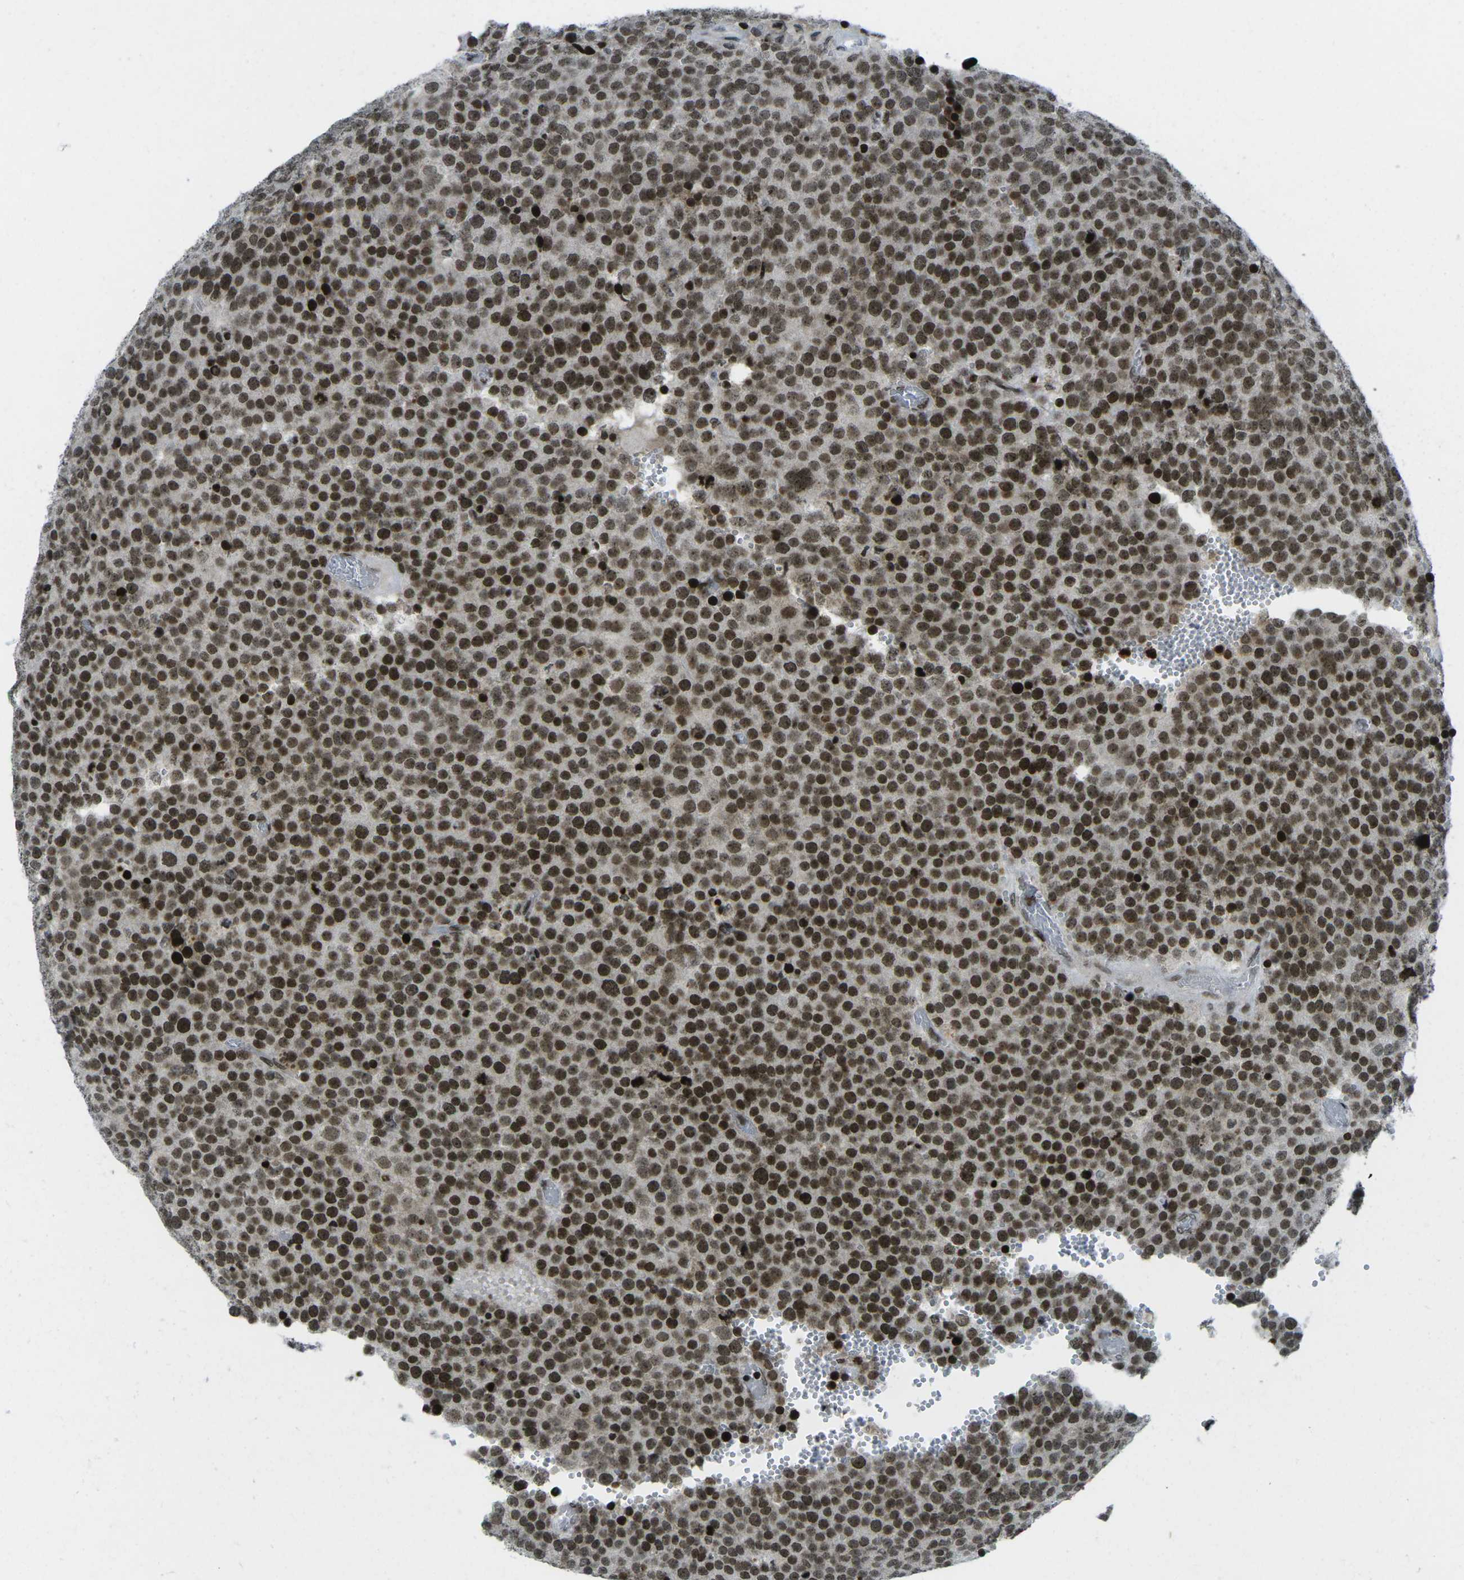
{"staining": {"intensity": "strong", "quantity": ">75%", "location": "nuclear"}, "tissue": "testis cancer", "cell_type": "Tumor cells", "image_type": "cancer", "snomed": [{"axis": "morphology", "description": "Normal tissue, NOS"}, {"axis": "morphology", "description": "Seminoma, NOS"}, {"axis": "topography", "description": "Testis"}], "caption": "The photomicrograph exhibits immunohistochemical staining of seminoma (testis). There is strong nuclear positivity is identified in approximately >75% of tumor cells. (Brightfield microscopy of DAB IHC at high magnification).", "gene": "EME1", "patient": {"sex": "male", "age": 71}}